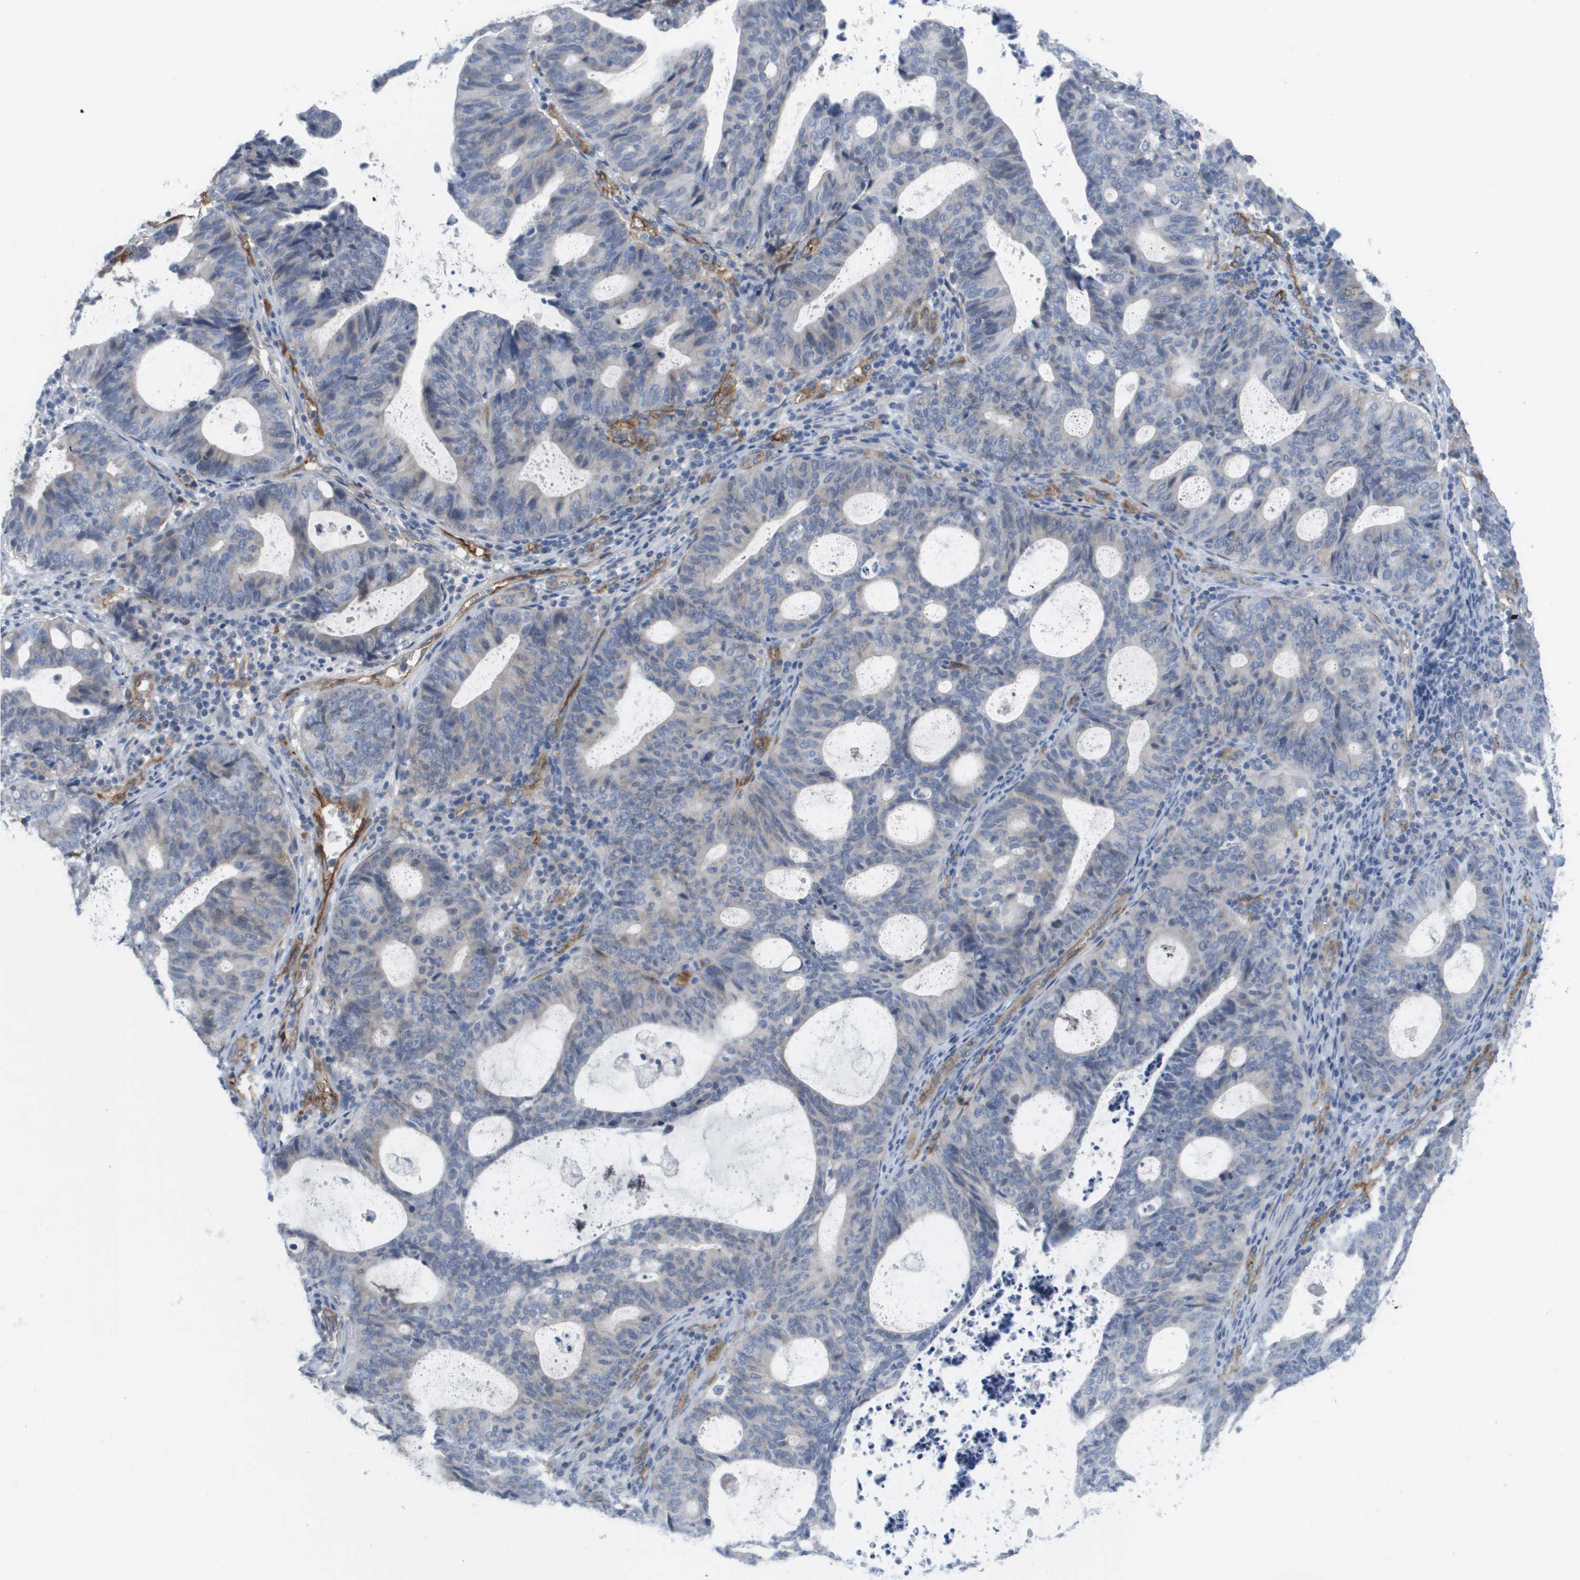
{"staining": {"intensity": "negative", "quantity": "none", "location": "none"}, "tissue": "endometrial cancer", "cell_type": "Tumor cells", "image_type": "cancer", "snomed": [{"axis": "morphology", "description": "Adenocarcinoma, NOS"}, {"axis": "topography", "description": "Uterus"}], "caption": "Immunohistochemistry micrograph of neoplastic tissue: adenocarcinoma (endometrial) stained with DAB displays no significant protein positivity in tumor cells.", "gene": "ANGPT2", "patient": {"sex": "female", "age": 83}}